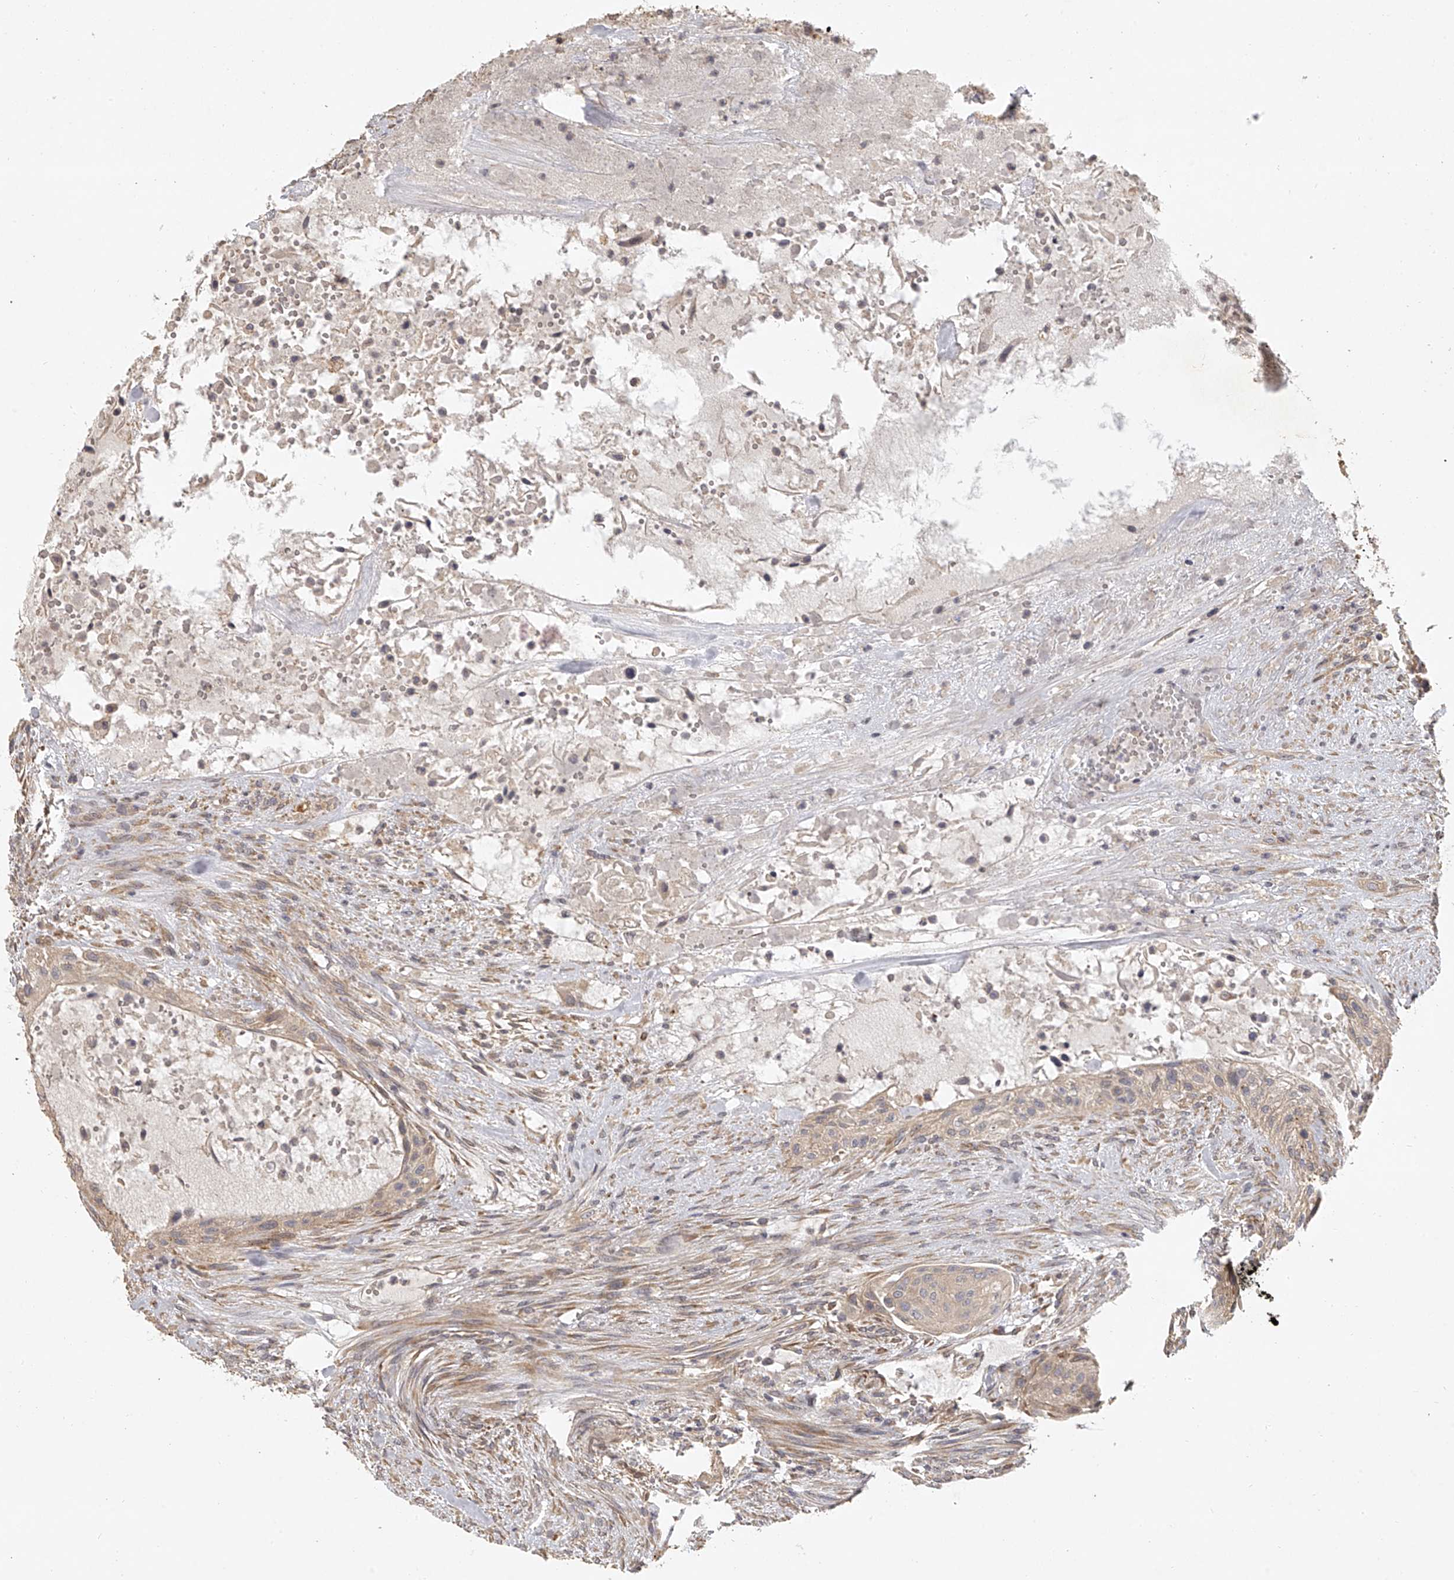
{"staining": {"intensity": "weak", "quantity": "25%-75%", "location": "cytoplasmic/membranous"}, "tissue": "urothelial cancer", "cell_type": "Tumor cells", "image_type": "cancer", "snomed": [{"axis": "morphology", "description": "Urothelial carcinoma, High grade"}, {"axis": "topography", "description": "Urinary bladder"}], "caption": "Urothelial cancer was stained to show a protein in brown. There is low levels of weak cytoplasmic/membranous staining in about 25%-75% of tumor cells. The staining is performed using DAB brown chromogen to label protein expression. The nuclei are counter-stained blue using hematoxylin.", "gene": "DOCK9", "patient": {"sex": "male", "age": 35}}